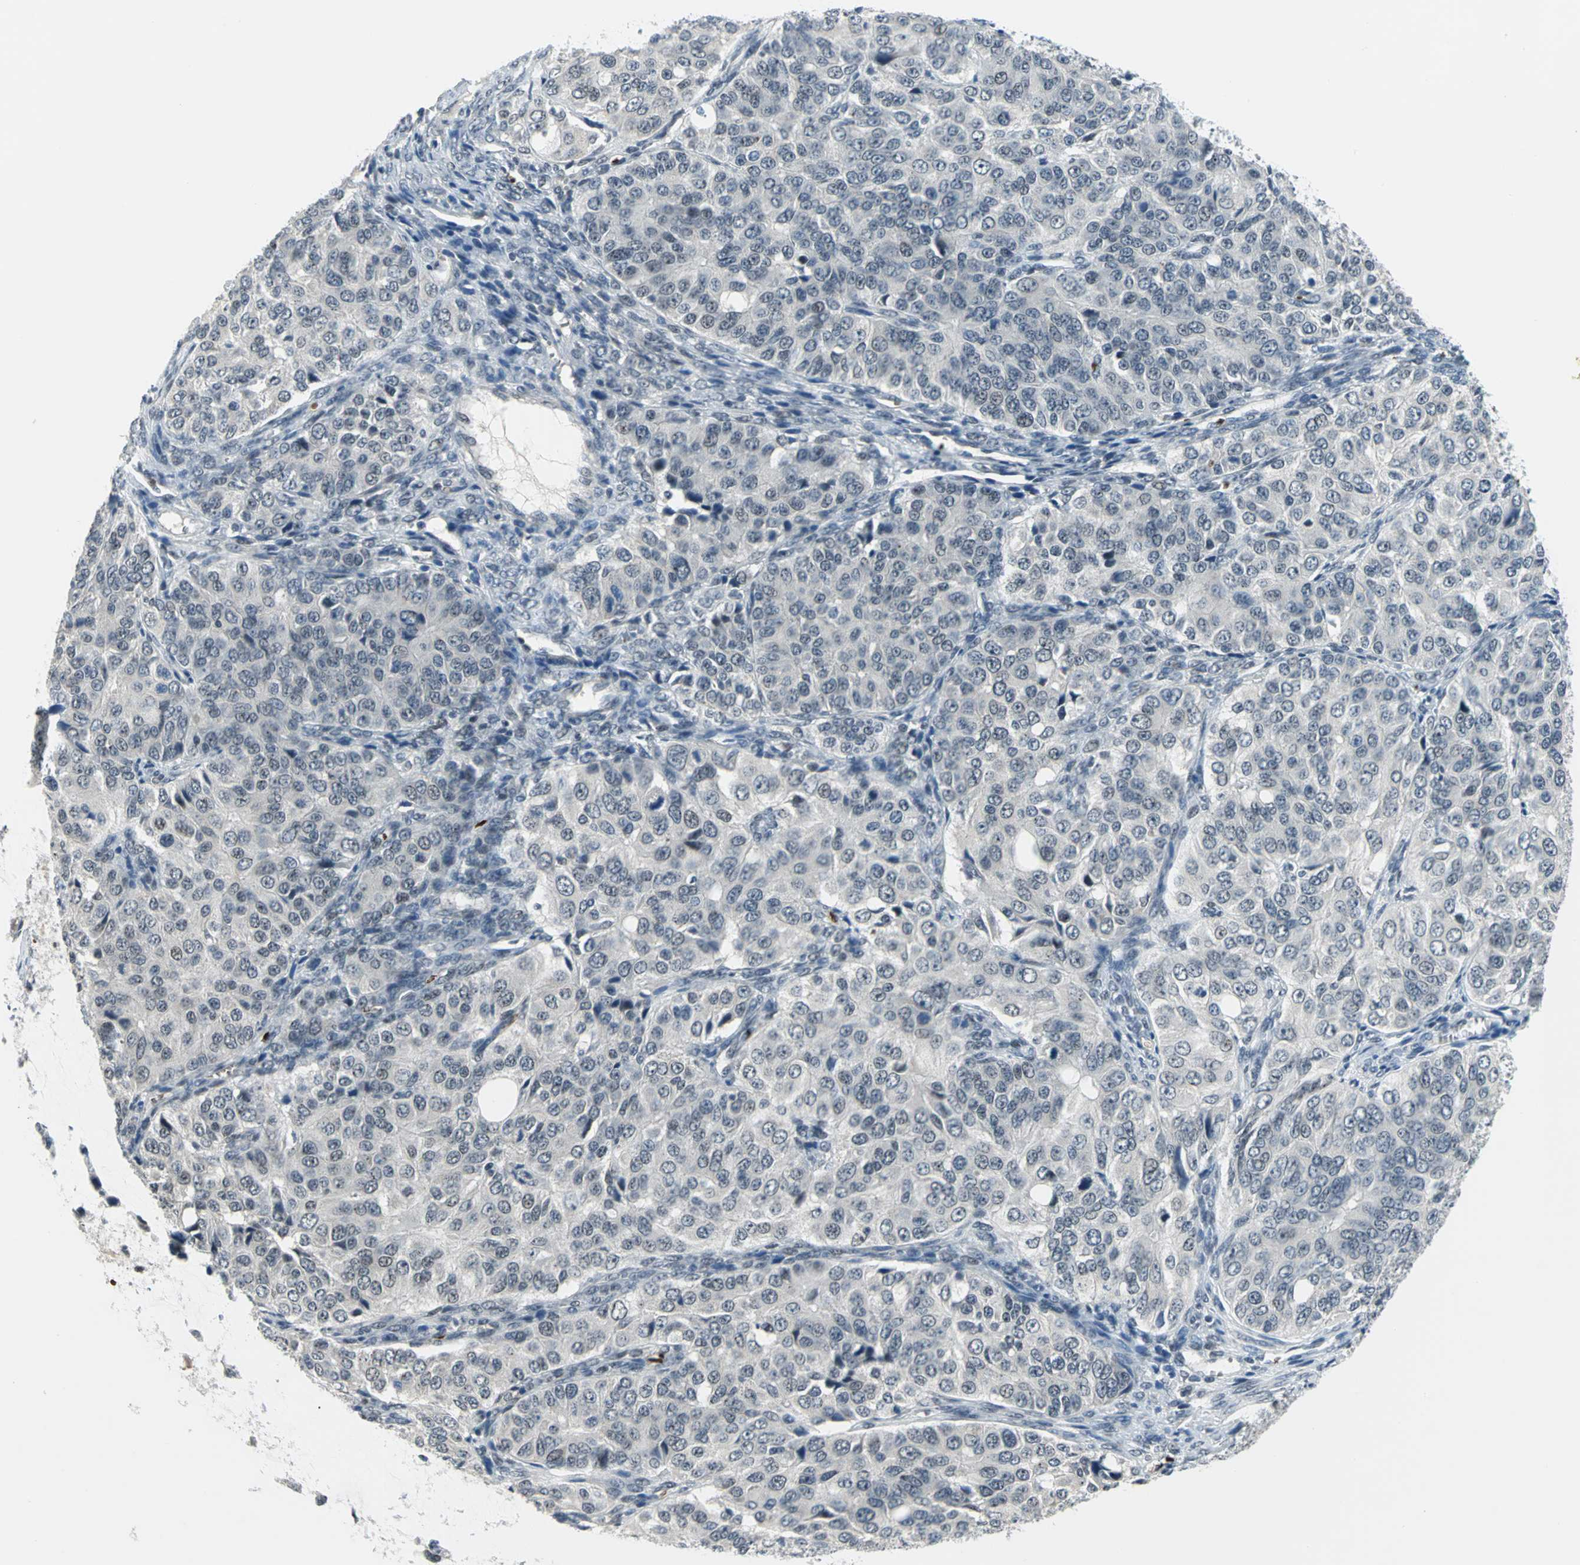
{"staining": {"intensity": "weak", "quantity": "25%-75%", "location": "nuclear"}, "tissue": "ovarian cancer", "cell_type": "Tumor cells", "image_type": "cancer", "snomed": [{"axis": "morphology", "description": "Carcinoma, endometroid"}, {"axis": "topography", "description": "Ovary"}], "caption": "There is low levels of weak nuclear staining in tumor cells of endometroid carcinoma (ovarian), as demonstrated by immunohistochemical staining (brown color).", "gene": "GLI3", "patient": {"sex": "female", "age": 51}}